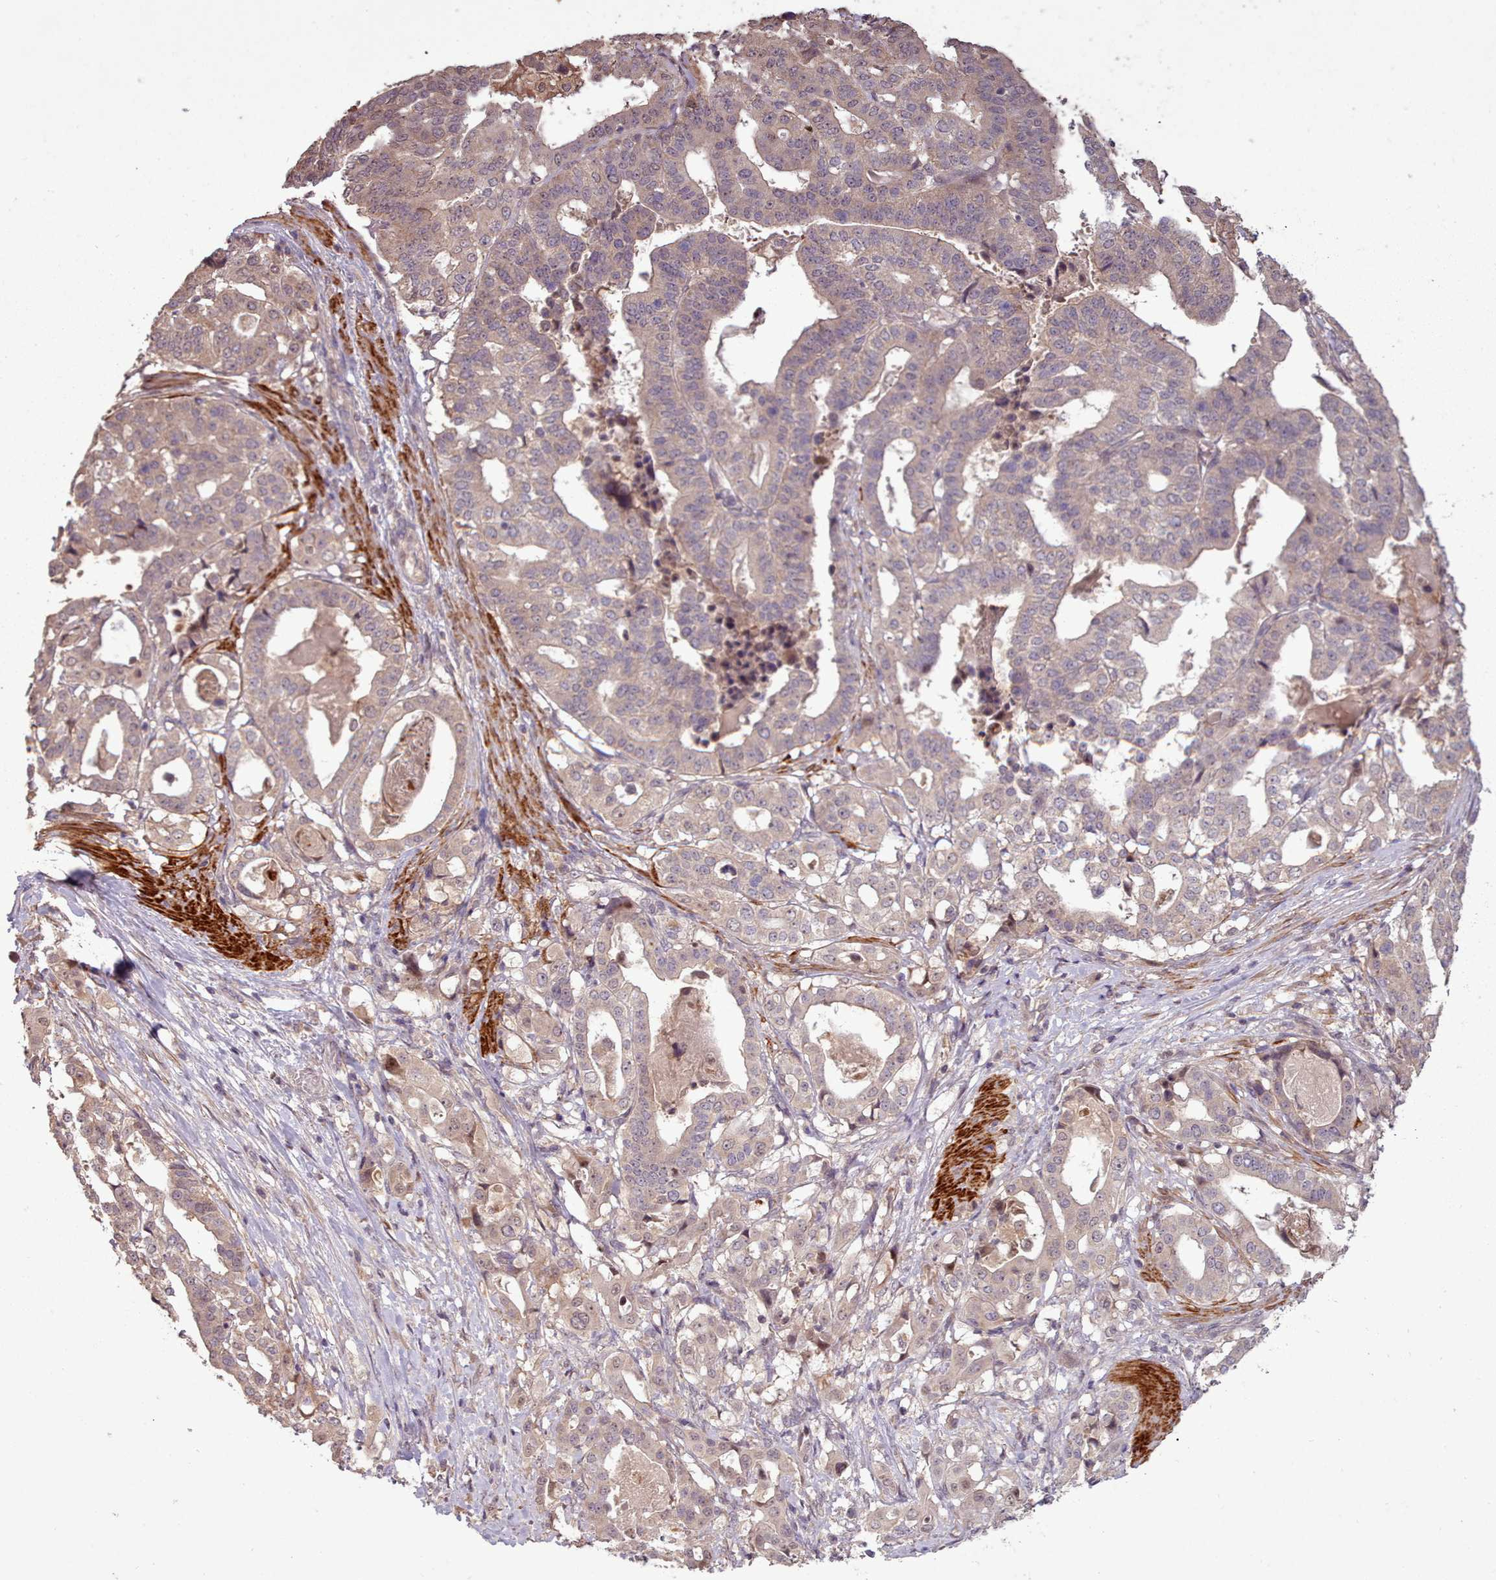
{"staining": {"intensity": "weak", "quantity": "25%-75%", "location": "cytoplasmic/membranous"}, "tissue": "stomach cancer", "cell_type": "Tumor cells", "image_type": "cancer", "snomed": [{"axis": "morphology", "description": "Adenocarcinoma, NOS"}, {"axis": "topography", "description": "Stomach"}], "caption": "A high-resolution image shows immunohistochemistry (IHC) staining of stomach cancer (adenocarcinoma), which displays weak cytoplasmic/membranous expression in about 25%-75% of tumor cells.", "gene": "CDC6", "patient": {"sex": "male", "age": 48}}